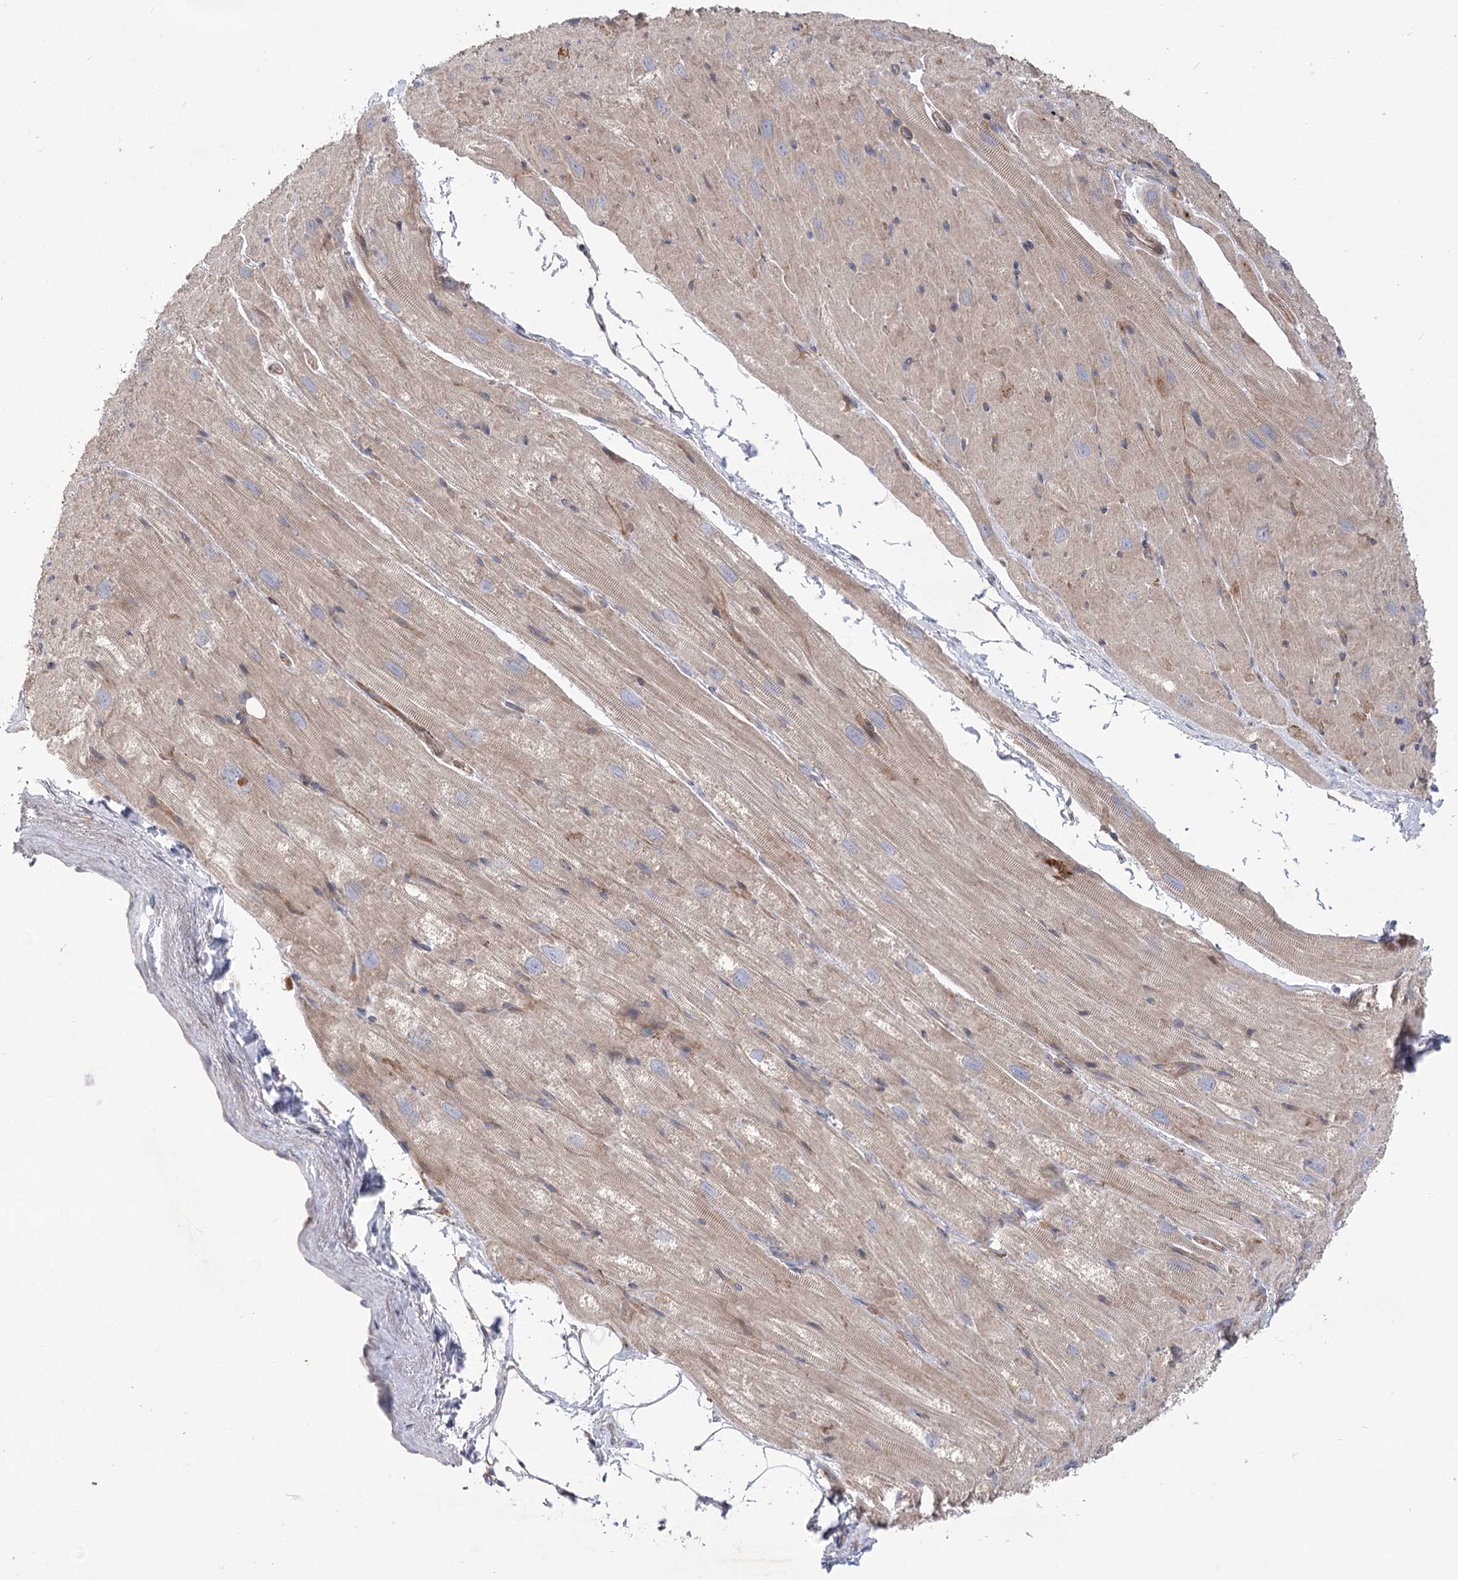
{"staining": {"intensity": "weak", "quantity": "25%-75%", "location": "cytoplasmic/membranous"}, "tissue": "heart muscle", "cell_type": "Cardiomyocytes", "image_type": "normal", "snomed": [{"axis": "morphology", "description": "Normal tissue, NOS"}, {"axis": "topography", "description": "Heart"}], "caption": "Protein staining by immunohistochemistry (IHC) demonstrates weak cytoplasmic/membranous staining in approximately 25%-75% of cardiomyocytes in benign heart muscle.", "gene": "TRUB1", "patient": {"sex": "male", "age": 50}}